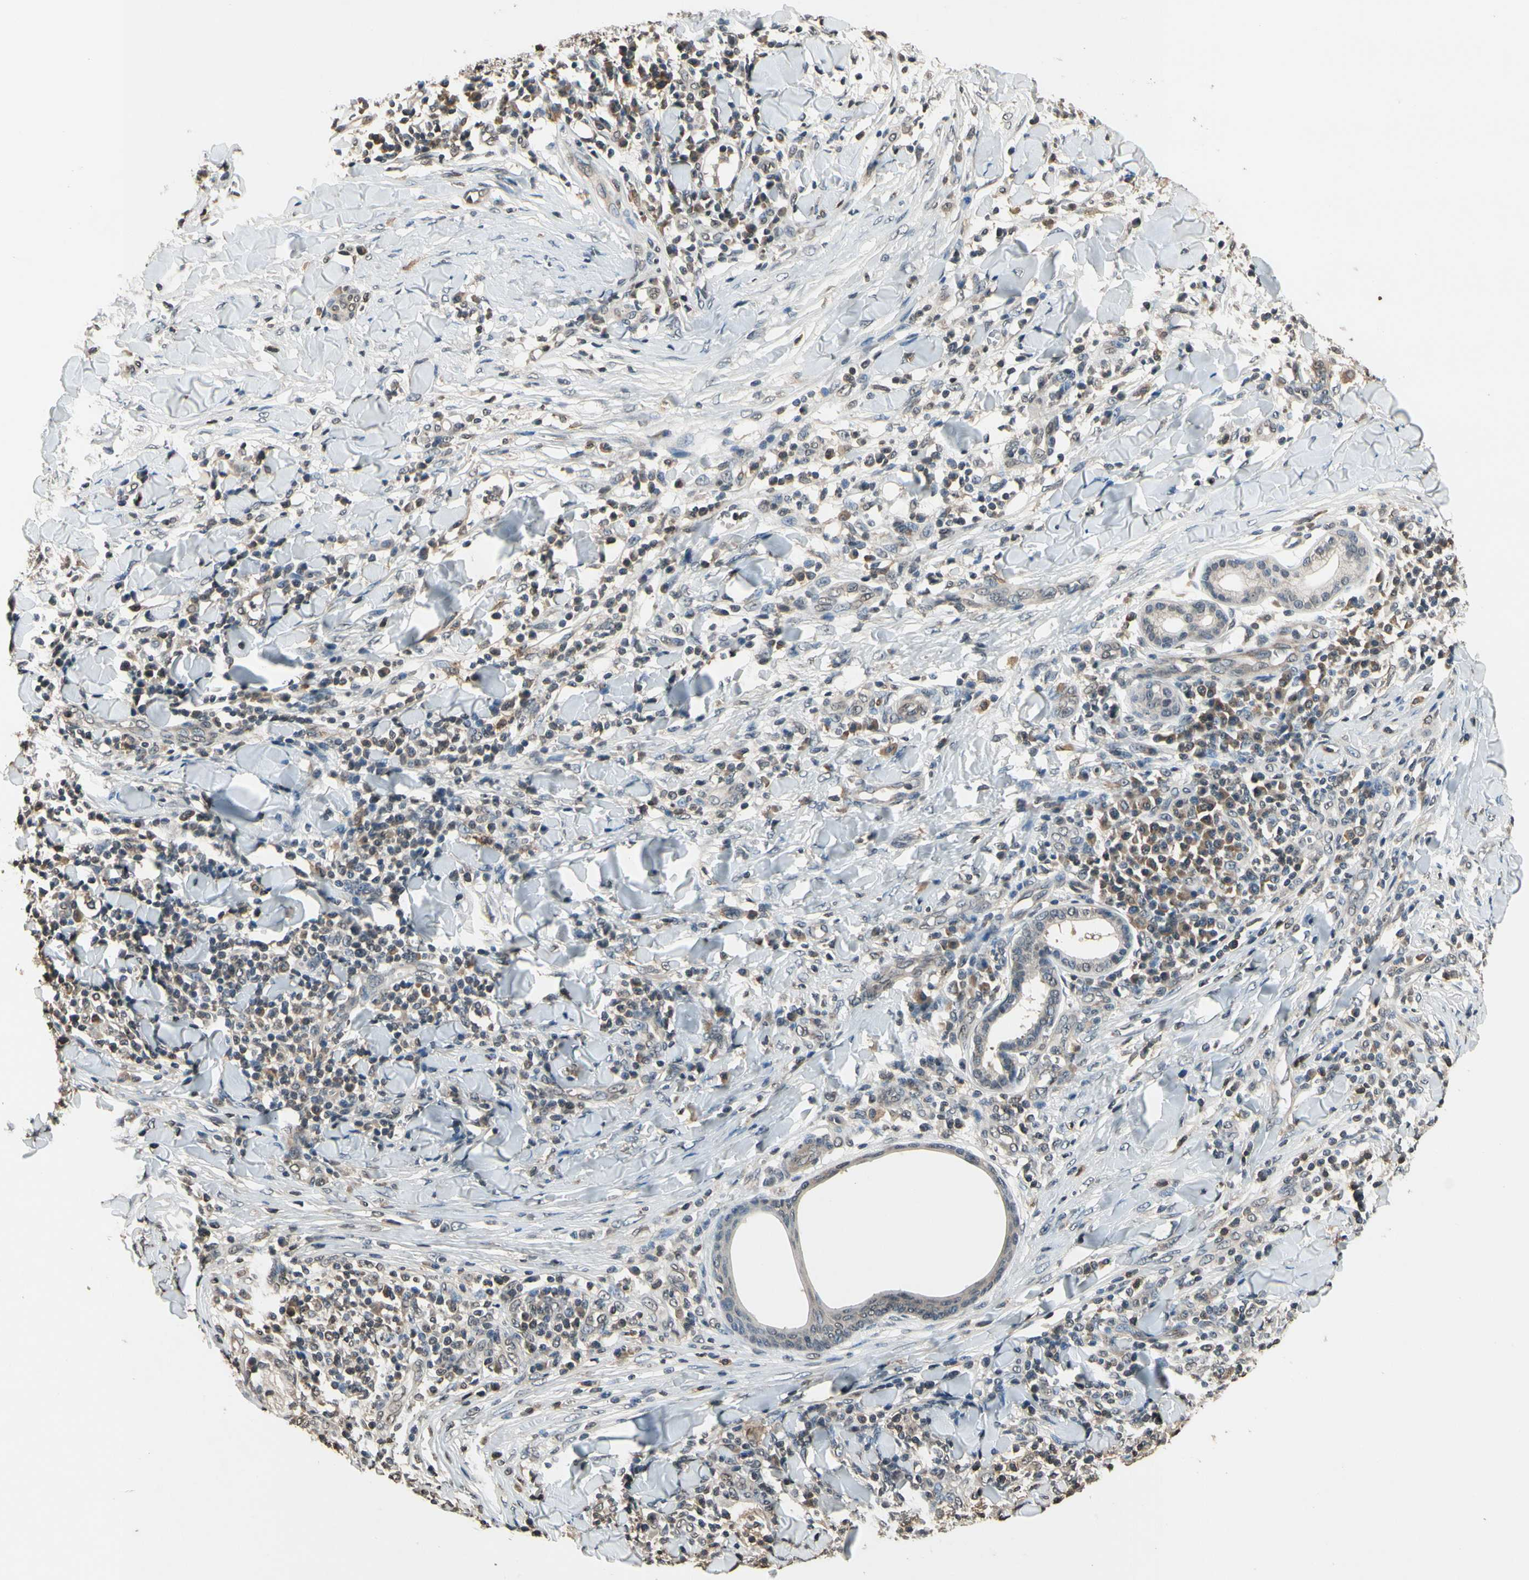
{"staining": {"intensity": "moderate", "quantity": "25%-75%", "location": "cytoplasmic/membranous"}, "tissue": "skin cancer", "cell_type": "Tumor cells", "image_type": "cancer", "snomed": [{"axis": "morphology", "description": "Squamous cell carcinoma, NOS"}, {"axis": "topography", "description": "Skin"}], "caption": "Protein staining of skin cancer (squamous cell carcinoma) tissue reveals moderate cytoplasmic/membranous expression in about 25%-75% of tumor cells. (DAB = brown stain, brightfield microscopy at high magnification).", "gene": "GCLC", "patient": {"sex": "male", "age": 24}}